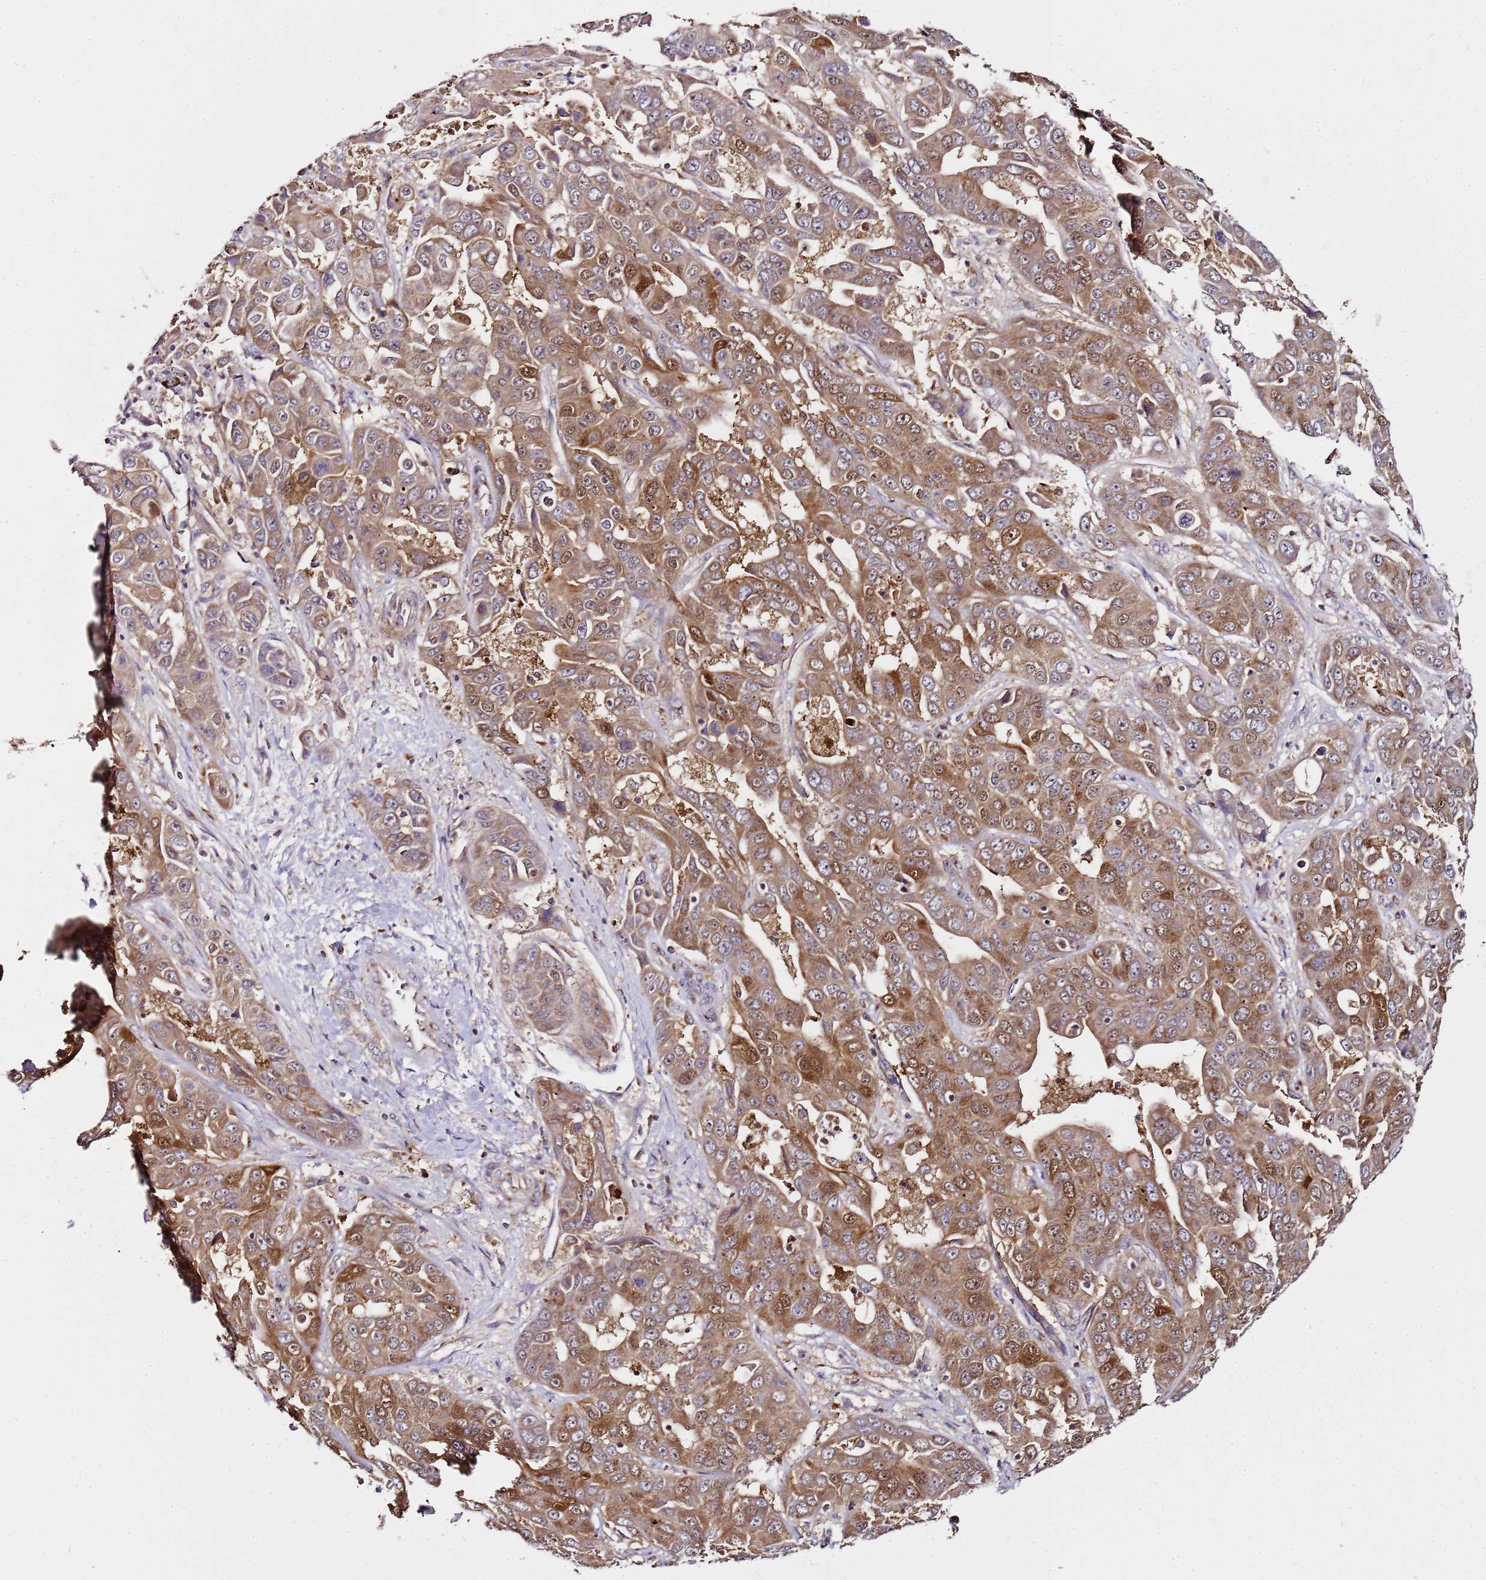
{"staining": {"intensity": "moderate", "quantity": ">75%", "location": "cytoplasmic/membranous,nuclear"}, "tissue": "liver cancer", "cell_type": "Tumor cells", "image_type": "cancer", "snomed": [{"axis": "morphology", "description": "Cholangiocarcinoma"}, {"axis": "topography", "description": "Liver"}], "caption": "IHC (DAB) staining of liver cholangiocarcinoma demonstrates moderate cytoplasmic/membranous and nuclear protein positivity in approximately >75% of tumor cells. Using DAB (3,3'-diaminobenzidine) (brown) and hematoxylin (blue) stains, captured at high magnification using brightfield microscopy.", "gene": "MRPL49", "patient": {"sex": "female", "age": 52}}